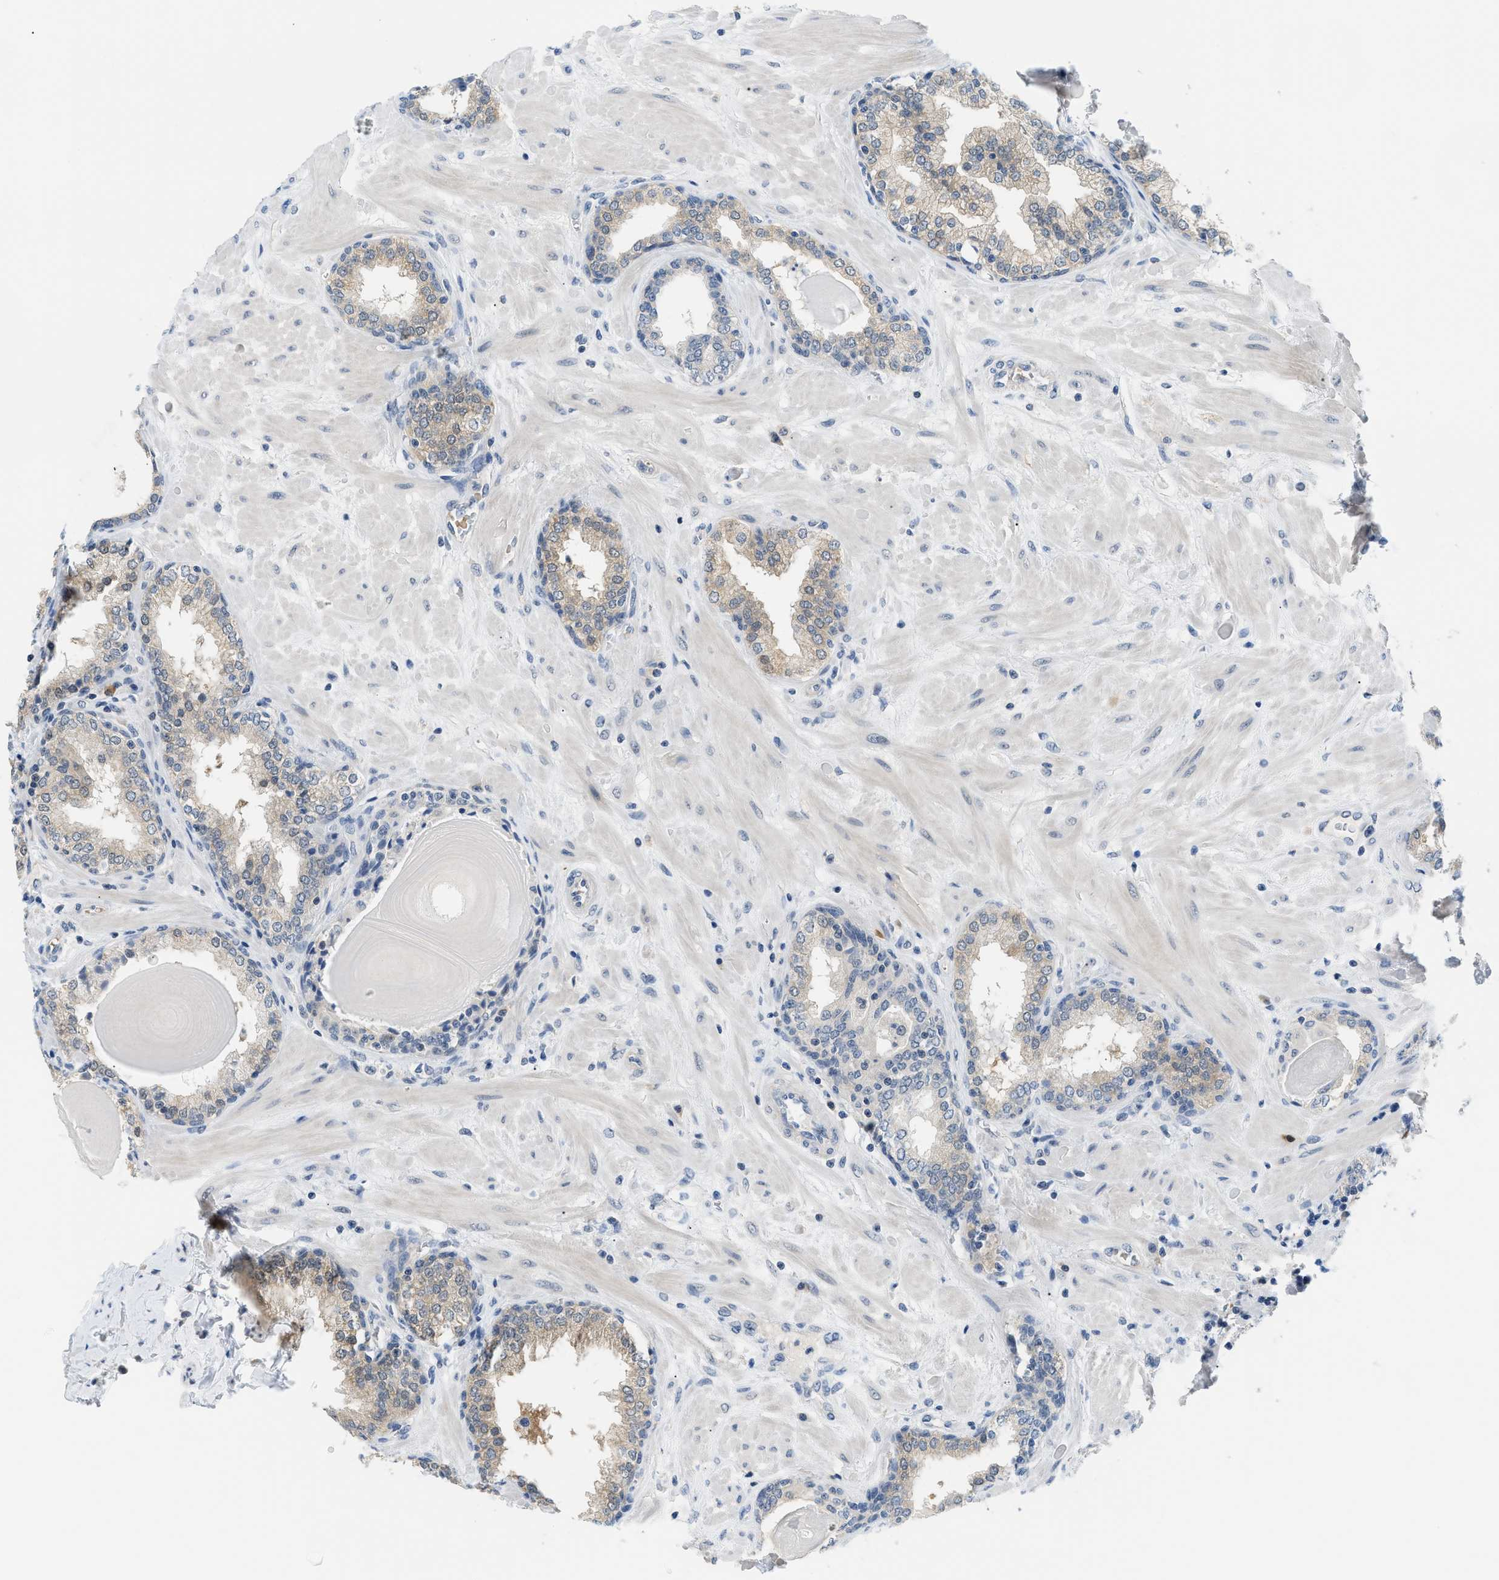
{"staining": {"intensity": "weak", "quantity": "25%-75%", "location": "cytoplasmic/membranous"}, "tissue": "prostate", "cell_type": "Glandular cells", "image_type": "normal", "snomed": [{"axis": "morphology", "description": "Normal tissue, NOS"}, {"axis": "topography", "description": "Prostate"}], "caption": "Immunohistochemistry staining of benign prostate, which shows low levels of weak cytoplasmic/membranous positivity in approximately 25%-75% of glandular cells indicating weak cytoplasmic/membranous protein expression. The staining was performed using DAB (brown) for protein detection and nuclei were counterstained in hematoxylin (blue).", "gene": "PSAT1", "patient": {"sex": "male", "age": 51}}